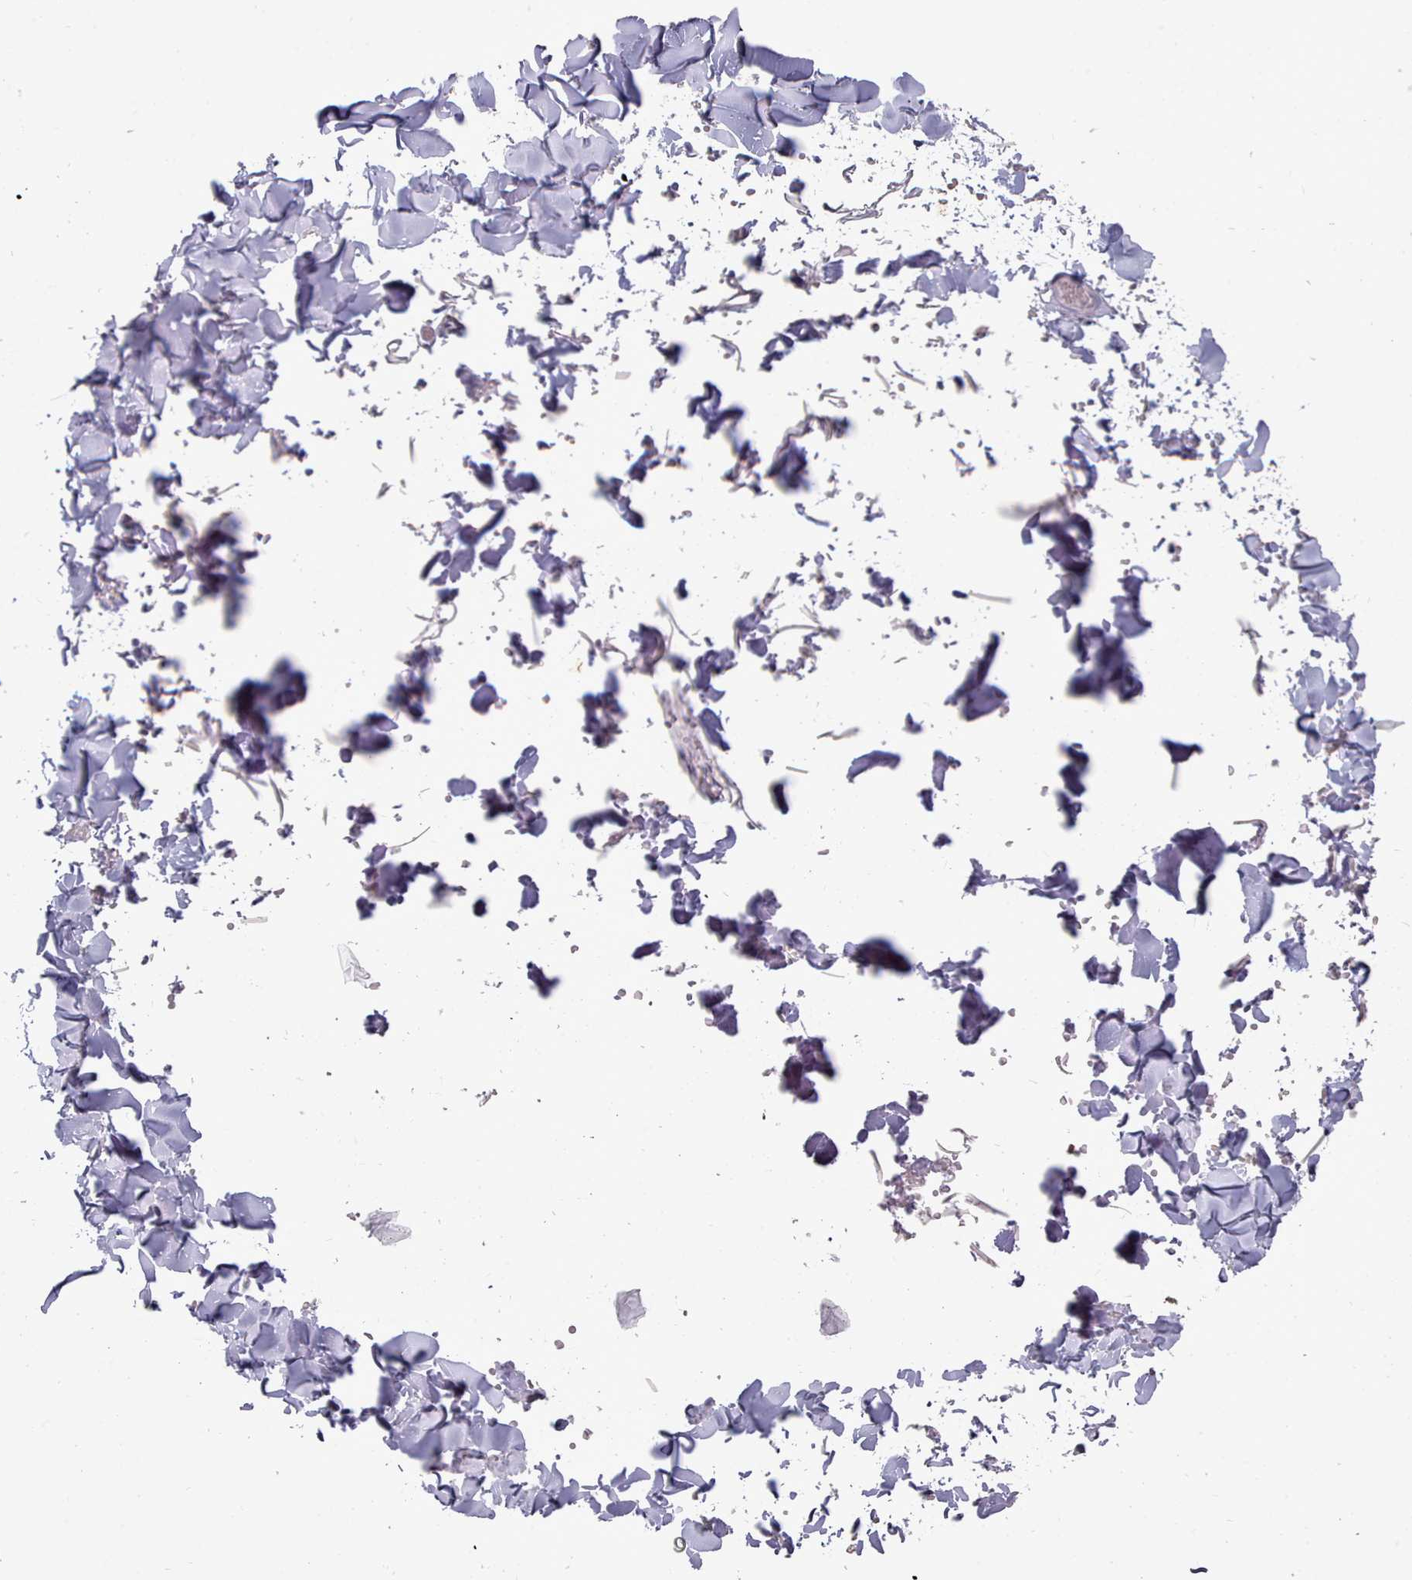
{"staining": {"intensity": "negative", "quantity": "none", "location": "none"}, "tissue": "adipose tissue", "cell_type": "Adipocytes", "image_type": "normal", "snomed": [{"axis": "morphology", "description": "Normal tissue, NOS"}, {"axis": "topography", "description": "Salivary gland"}, {"axis": "topography", "description": "Peripheral nerve tissue"}], "caption": "The immunohistochemistry histopathology image has no significant staining in adipocytes of adipose tissue. (Brightfield microscopy of DAB (3,3'-diaminobenzidine) immunohistochemistry at high magnification).", "gene": "GINS1", "patient": {"sex": "male", "age": 38}}